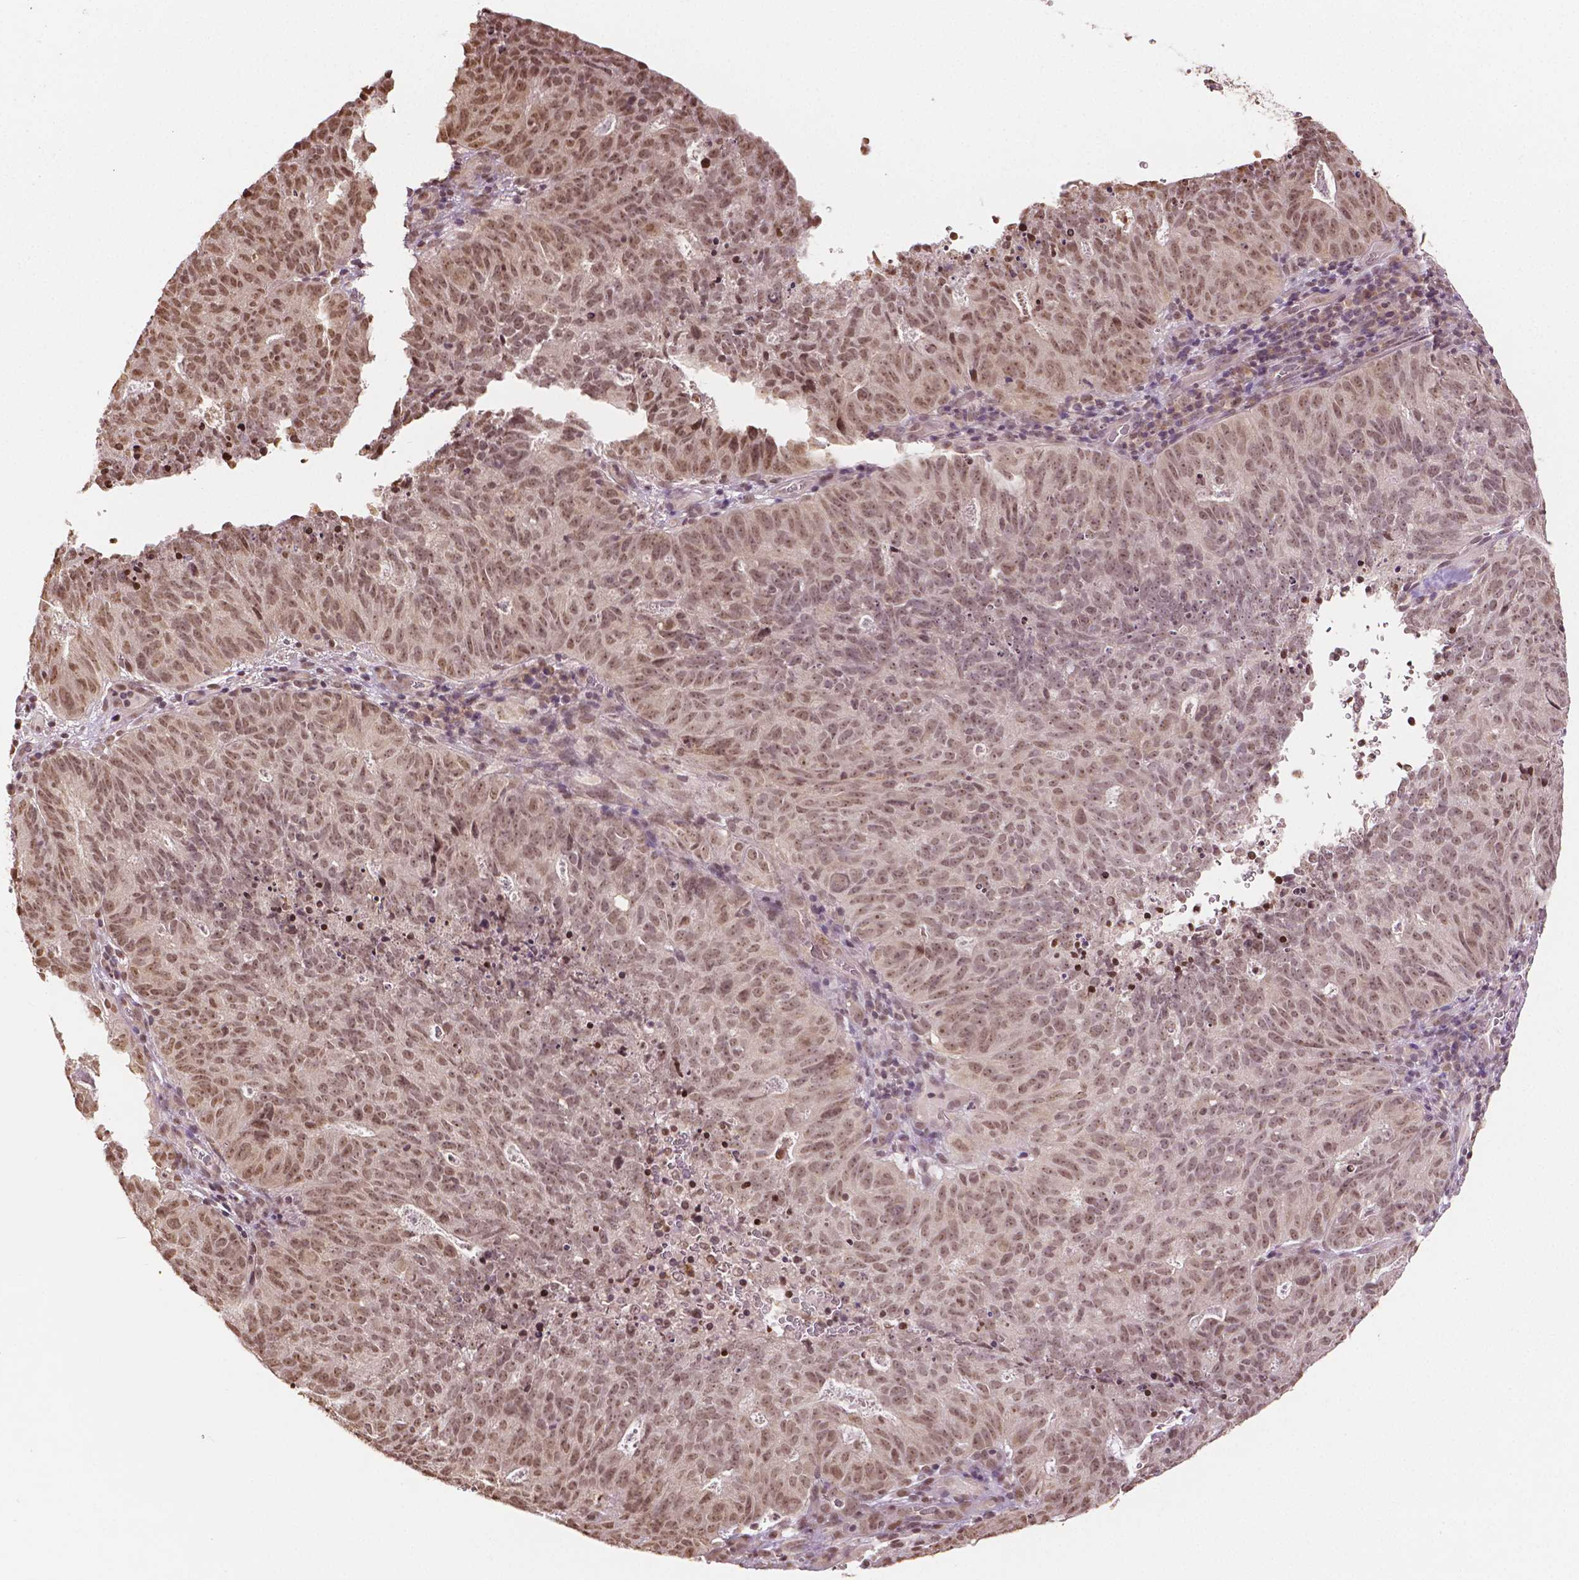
{"staining": {"intensity": "moderate", "quantity": ">75%", "location": "nuclear"}, "tissue": "cervical cancer", "cell_type": "Tumor cells", "image_type": "cancer", "snomed": [{"axis": "morphology", "description": "Adenocarcinoma, NOS"}, {"axis": "topography", "description": "Cervix"}], "caption": "About >75% of tumor cells in cervical adenocarcinoma reveal moderate nuclear protein expression as visualized by brown immunohistochemical staining.", "gene": "DEK", "patient": {"sex": "female", "age": 38}}